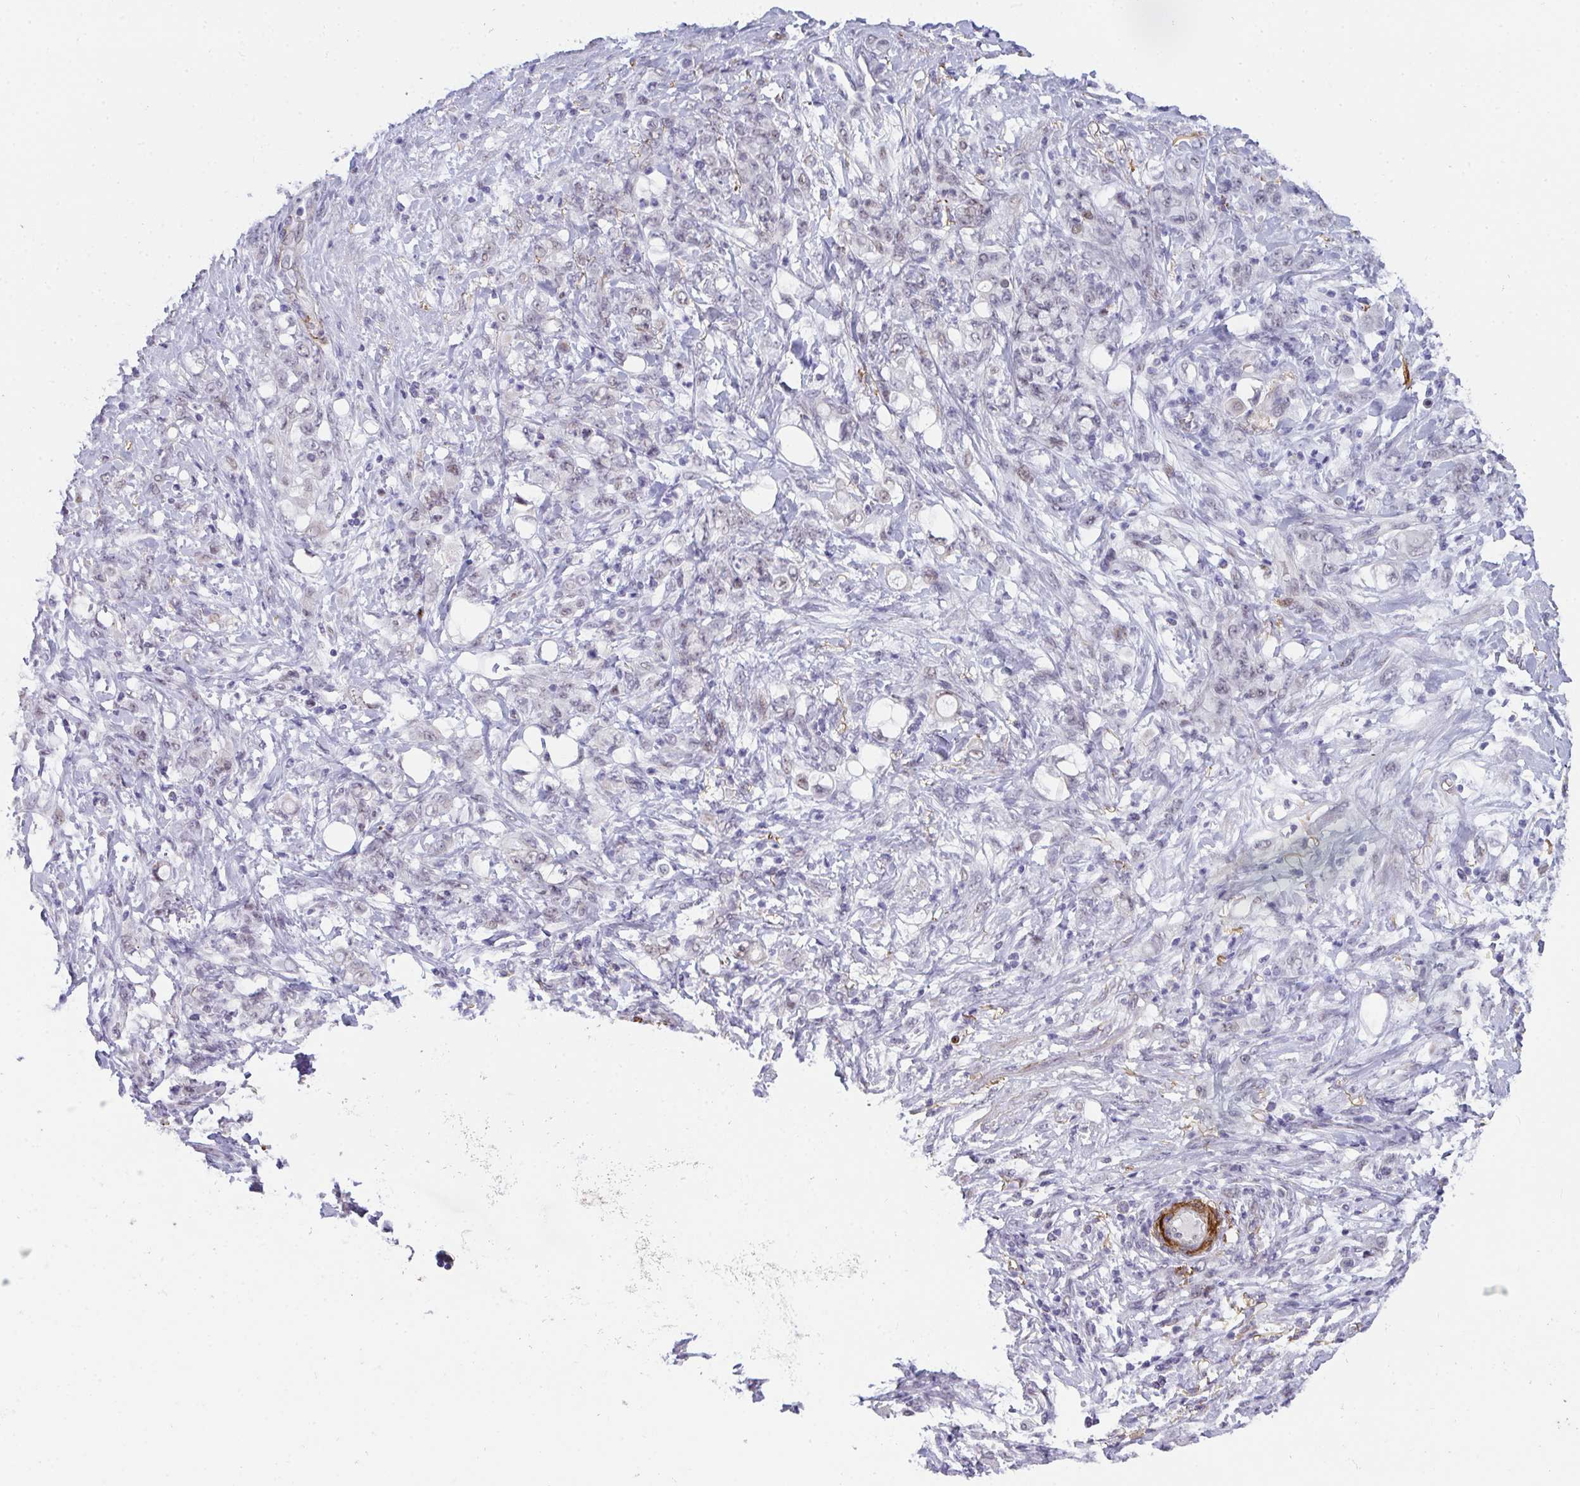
{"staining": {"intensity": "negative", "quantity": "none", "location": "none"}, "tissue": "stomach cancer", "cell_type": "Tumor cells", "image_type": "cancer", "snomed": [{"axis": "morphology", "description": "Adenocarcinoma, NOS"}, {"axis": "topography", "description": "Stomach"}], "caption": "The immunohistochemistry (IHC) image has no significant positivity in tumor cells of stomach cancer (adenocarcinoma) tissue.", "gene": "TNMD", "patient": {"sex": "female", "age": 79}}